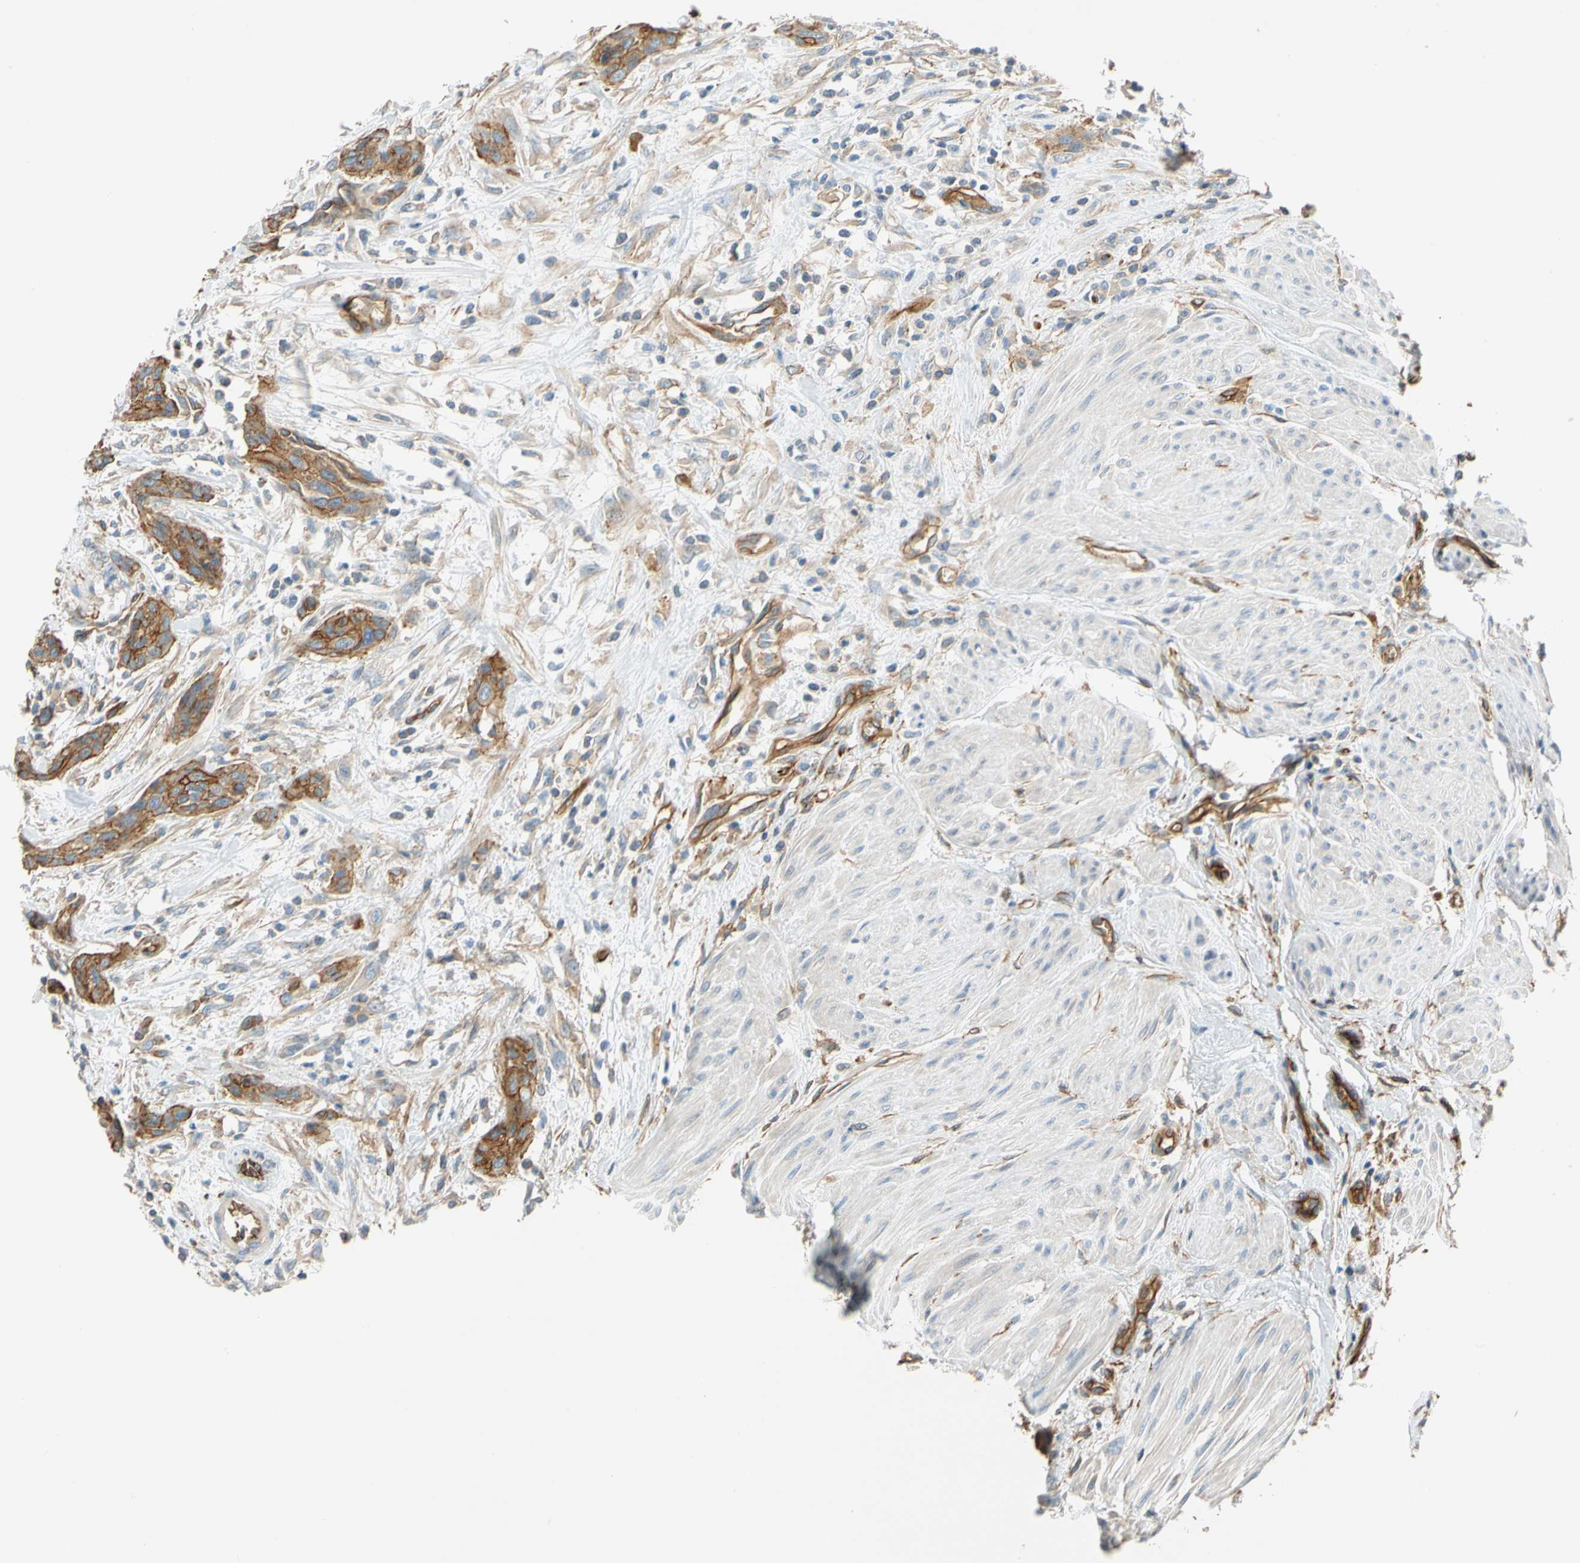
{"staining": {"intensity": "moderate", "quantity": "25%-75%", "location": "cytoplasmic/membranous"}, "tissue": "urothelial cancer", "cell_type": "Tumor cells", "image_type": "cancer", "snomed": [{"axis": "morphology", "description": "Urothelial carcinoma, High grade"}, {"axis": "topography", "description": "Urinary bladder"}], "caption": "High-grade urothelial carcinoma stained with a protein marker demonstrates moderate staining in tumor cells.", "gene": "SPTAN1", "patient": {"sex": "male", "age": 35}}